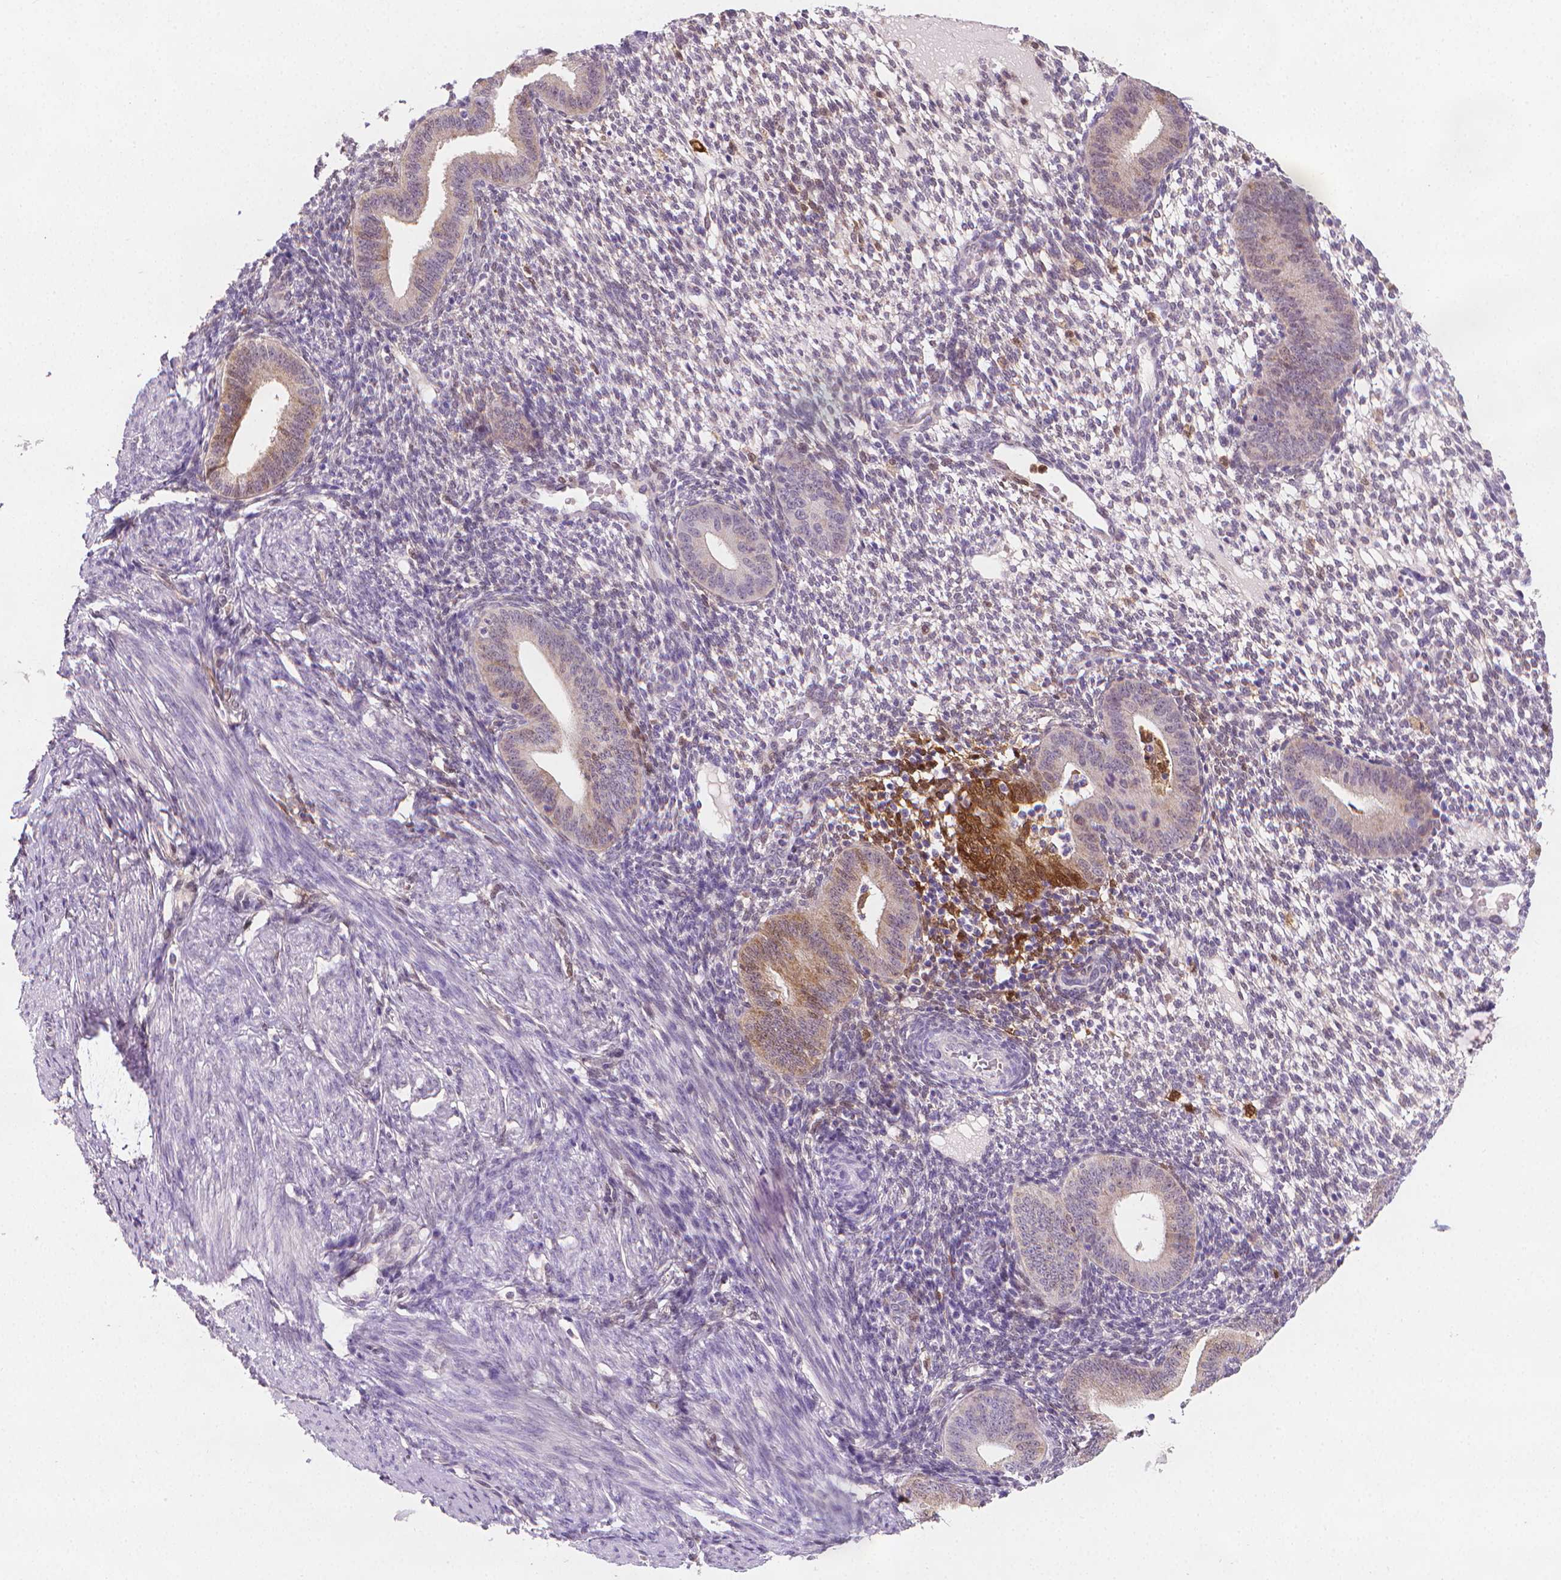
{"staining": {"intensity": "negative", "quantity": "none", "location": "none"}, "tissue": "endometrium", "cell_type": "Cells in endometrial stroma", "image_type": "normal", "snomed": [{"axis": "morphology", "description": "Normal tissue, NOS"}, {"axis": "topography", "description": "Endometrium"}], "caption": "The image demonstrates no significant positivity in cells in endometrial stroma of endometrium.", "gene": "TNFAIP2", "patient": {"sex": "female", "age": 40}}